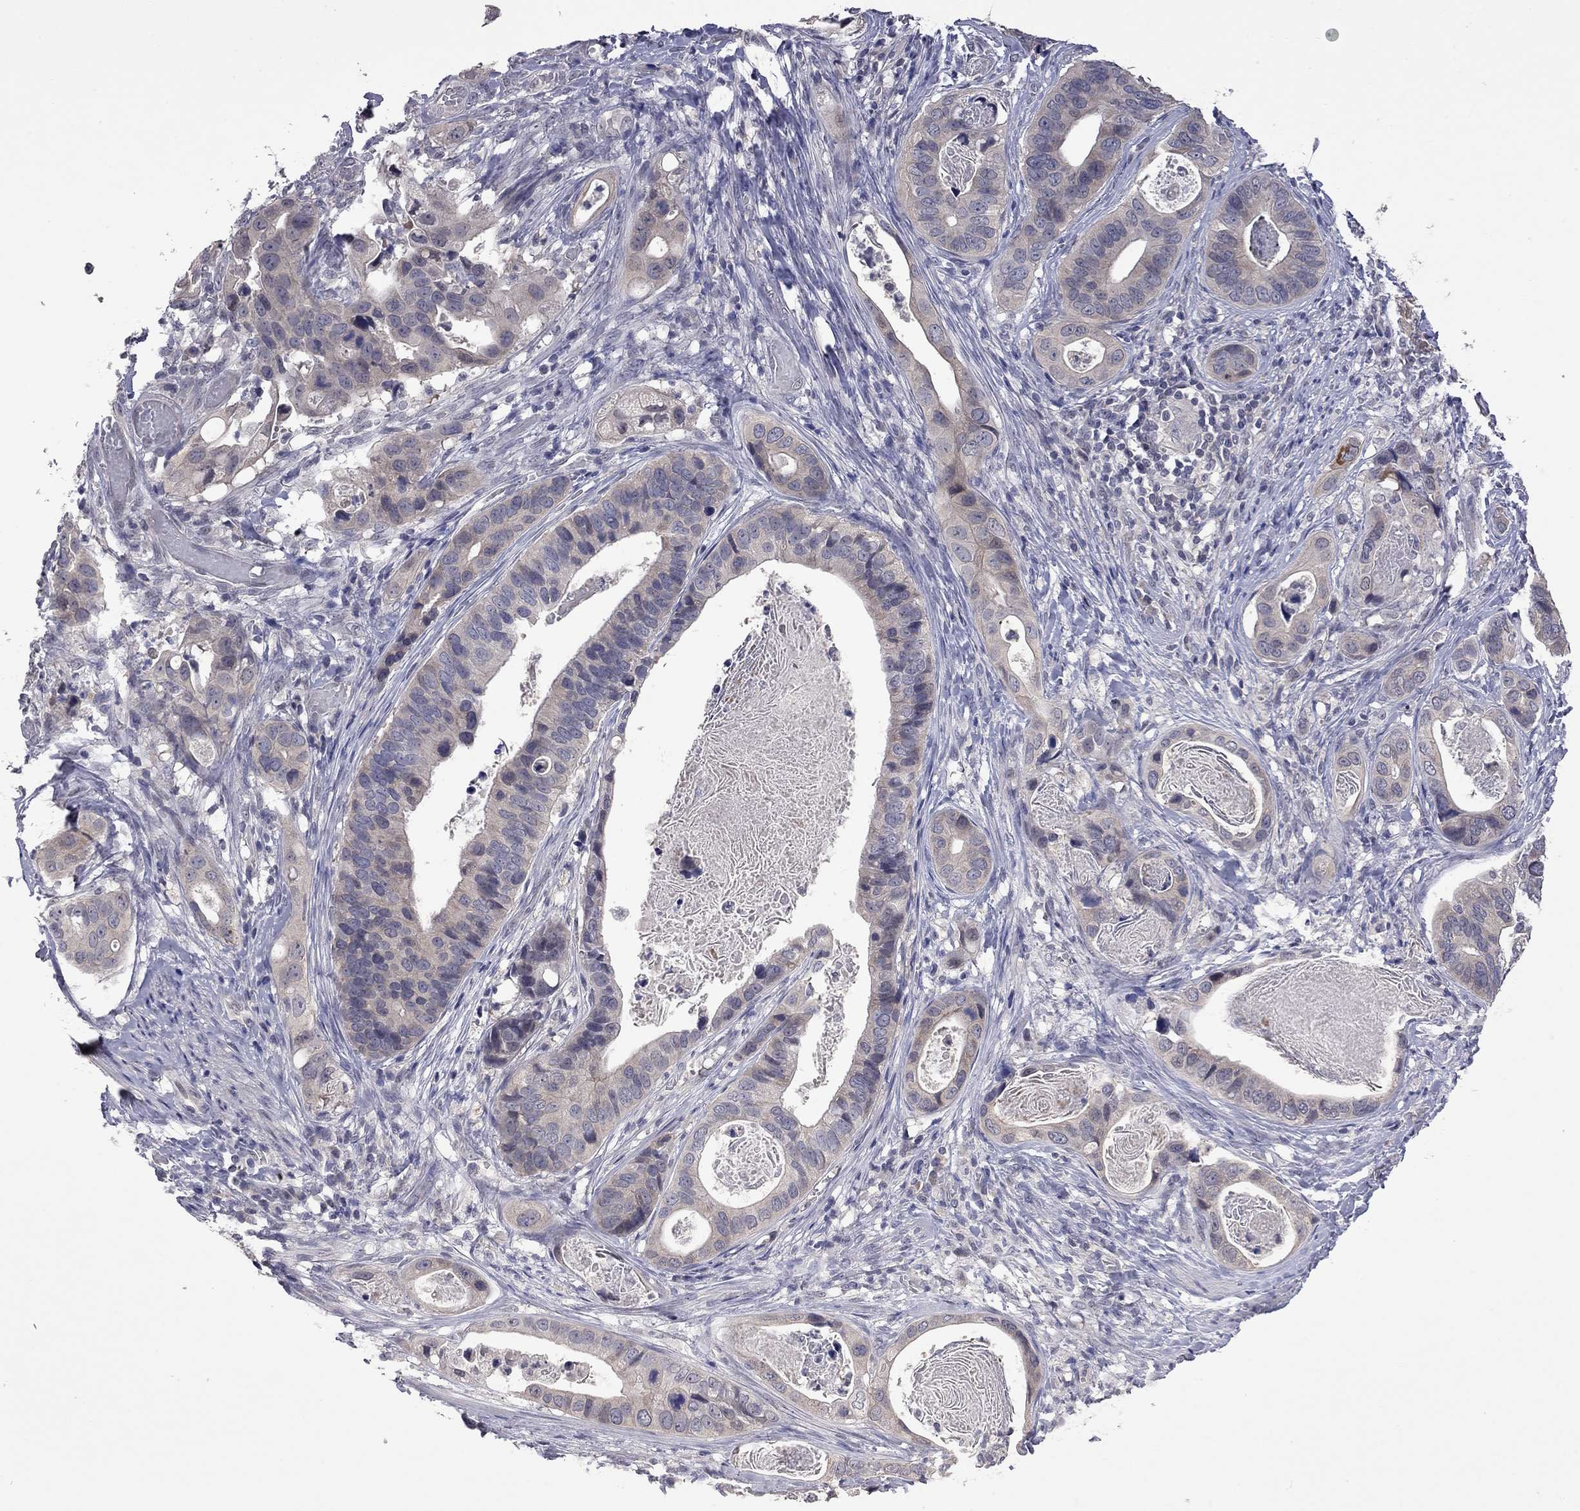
{"staining": {"intensity": "weak", "quantity": "25%-75%", "location": "cytoplasmic/membranous"}, "tissue": "stomach cancer", "cell_type": "Tumor cells", "image_type": "cancer", "snomed": [{"axis": "morphology", "description": "Adenocarcinoma, NOS"}, {"axis": "topography", "description": "Stomach"}], "caption": "Approximately 25%-75% of tumor cells in adenocarcinoma (stomach) show weak cytoplasmic/membranous protein staining as visualized by brown immunohistochemical staining.", "gene": "FABP12", "patient": {"sex": "male", "age": 84}}